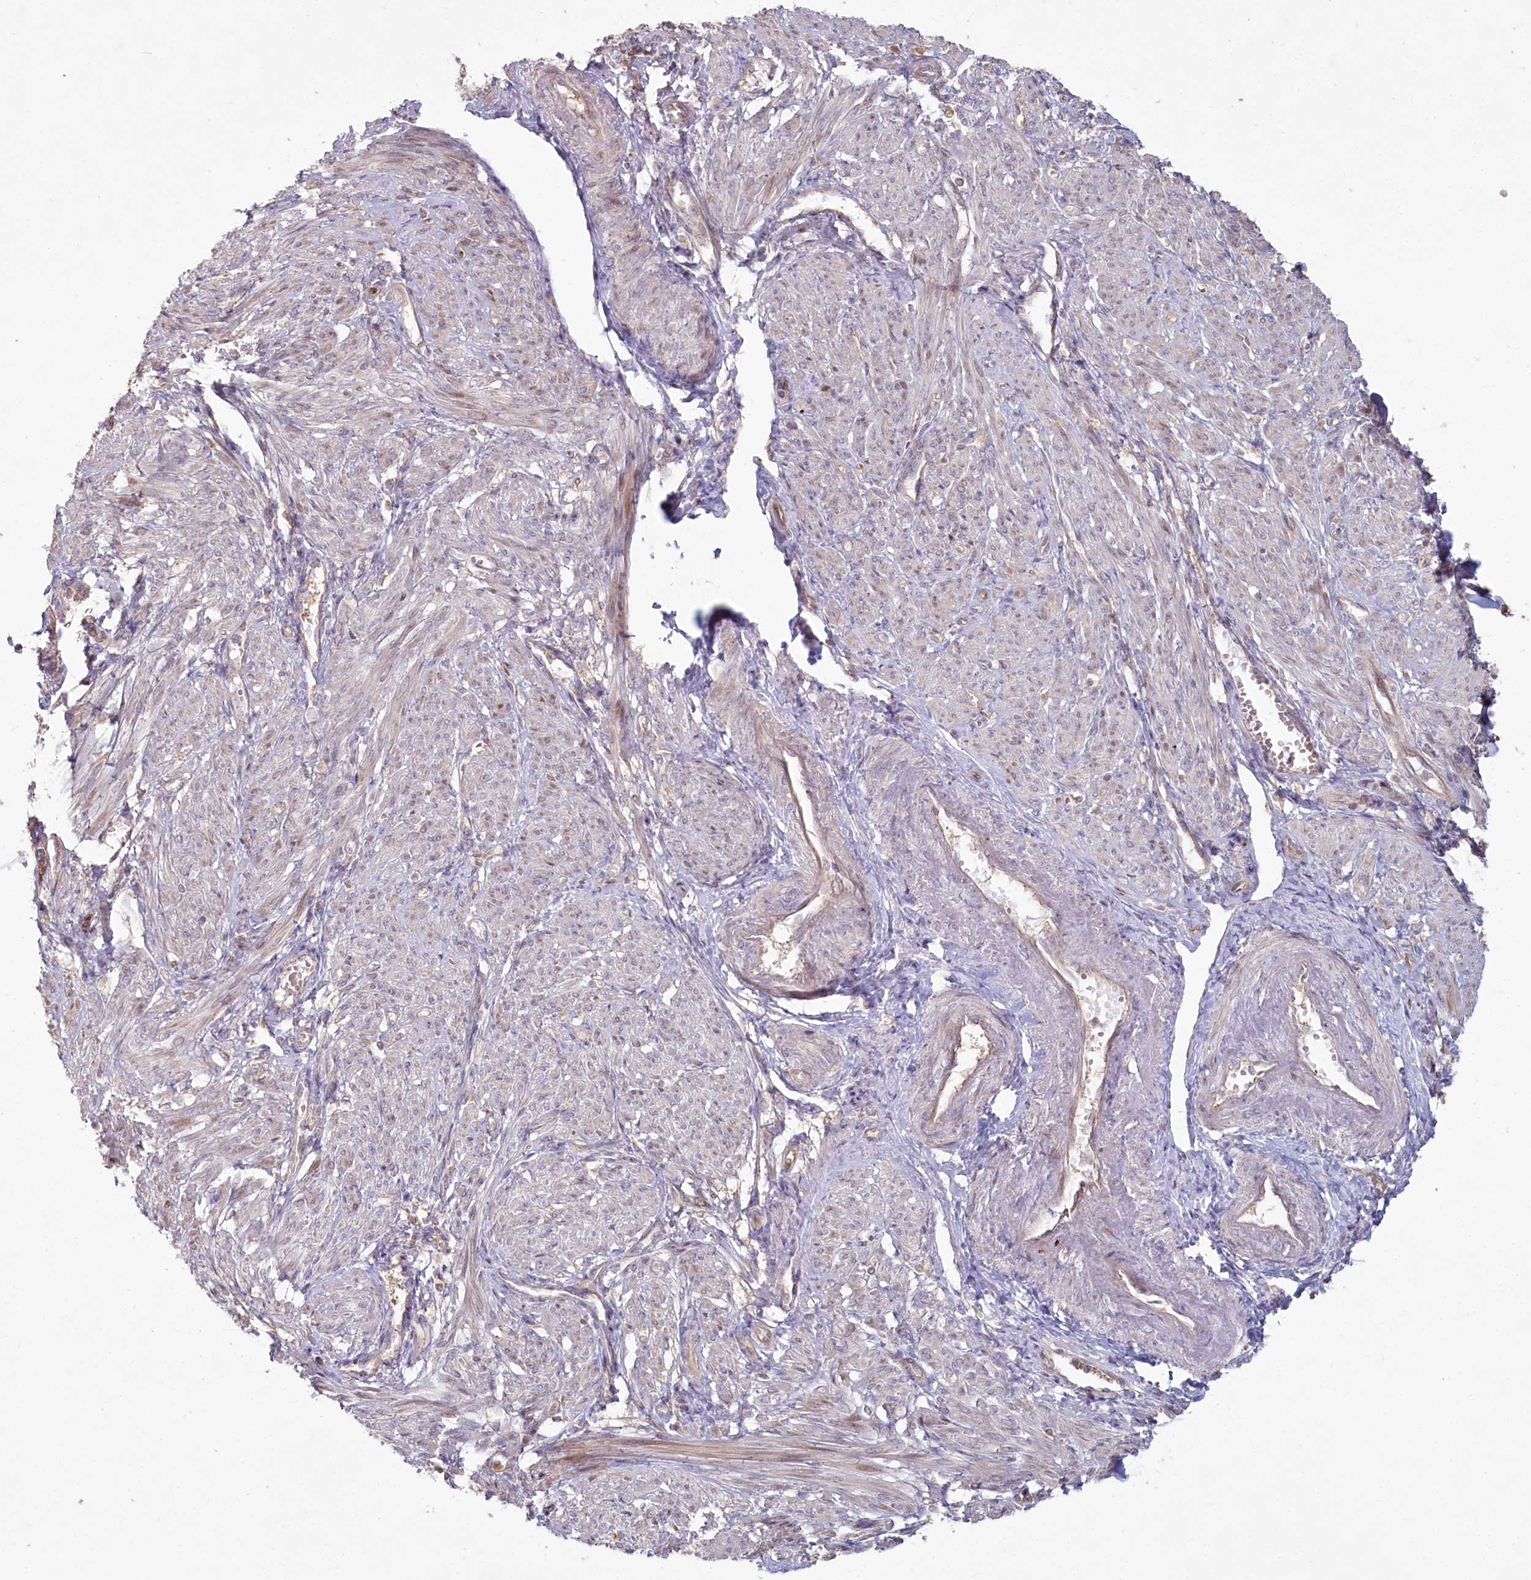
{"staining": {"intensity": "weak", "quantity": "25%-75%", "location": "cytoplasmic/membranous"}, "tissue": "smooth muscle", "cell_type": "Smooth muscle cells", "image_type": "normal", "snomed": [{"axis": "morphology", "description": "Normal tissue, NOS"}, {"axis": "topography", "description": "Smooth muscle"}], "caption": "IHC micrograph of benign human smooth muscle stained for a protein (brown), which demonstrates low levels of weak cytoplasmic/membranous expression in about 25%-75% of smooth muscle cells.", "gene": "HAL", "patient": {"sex": "female", "age": 39}}